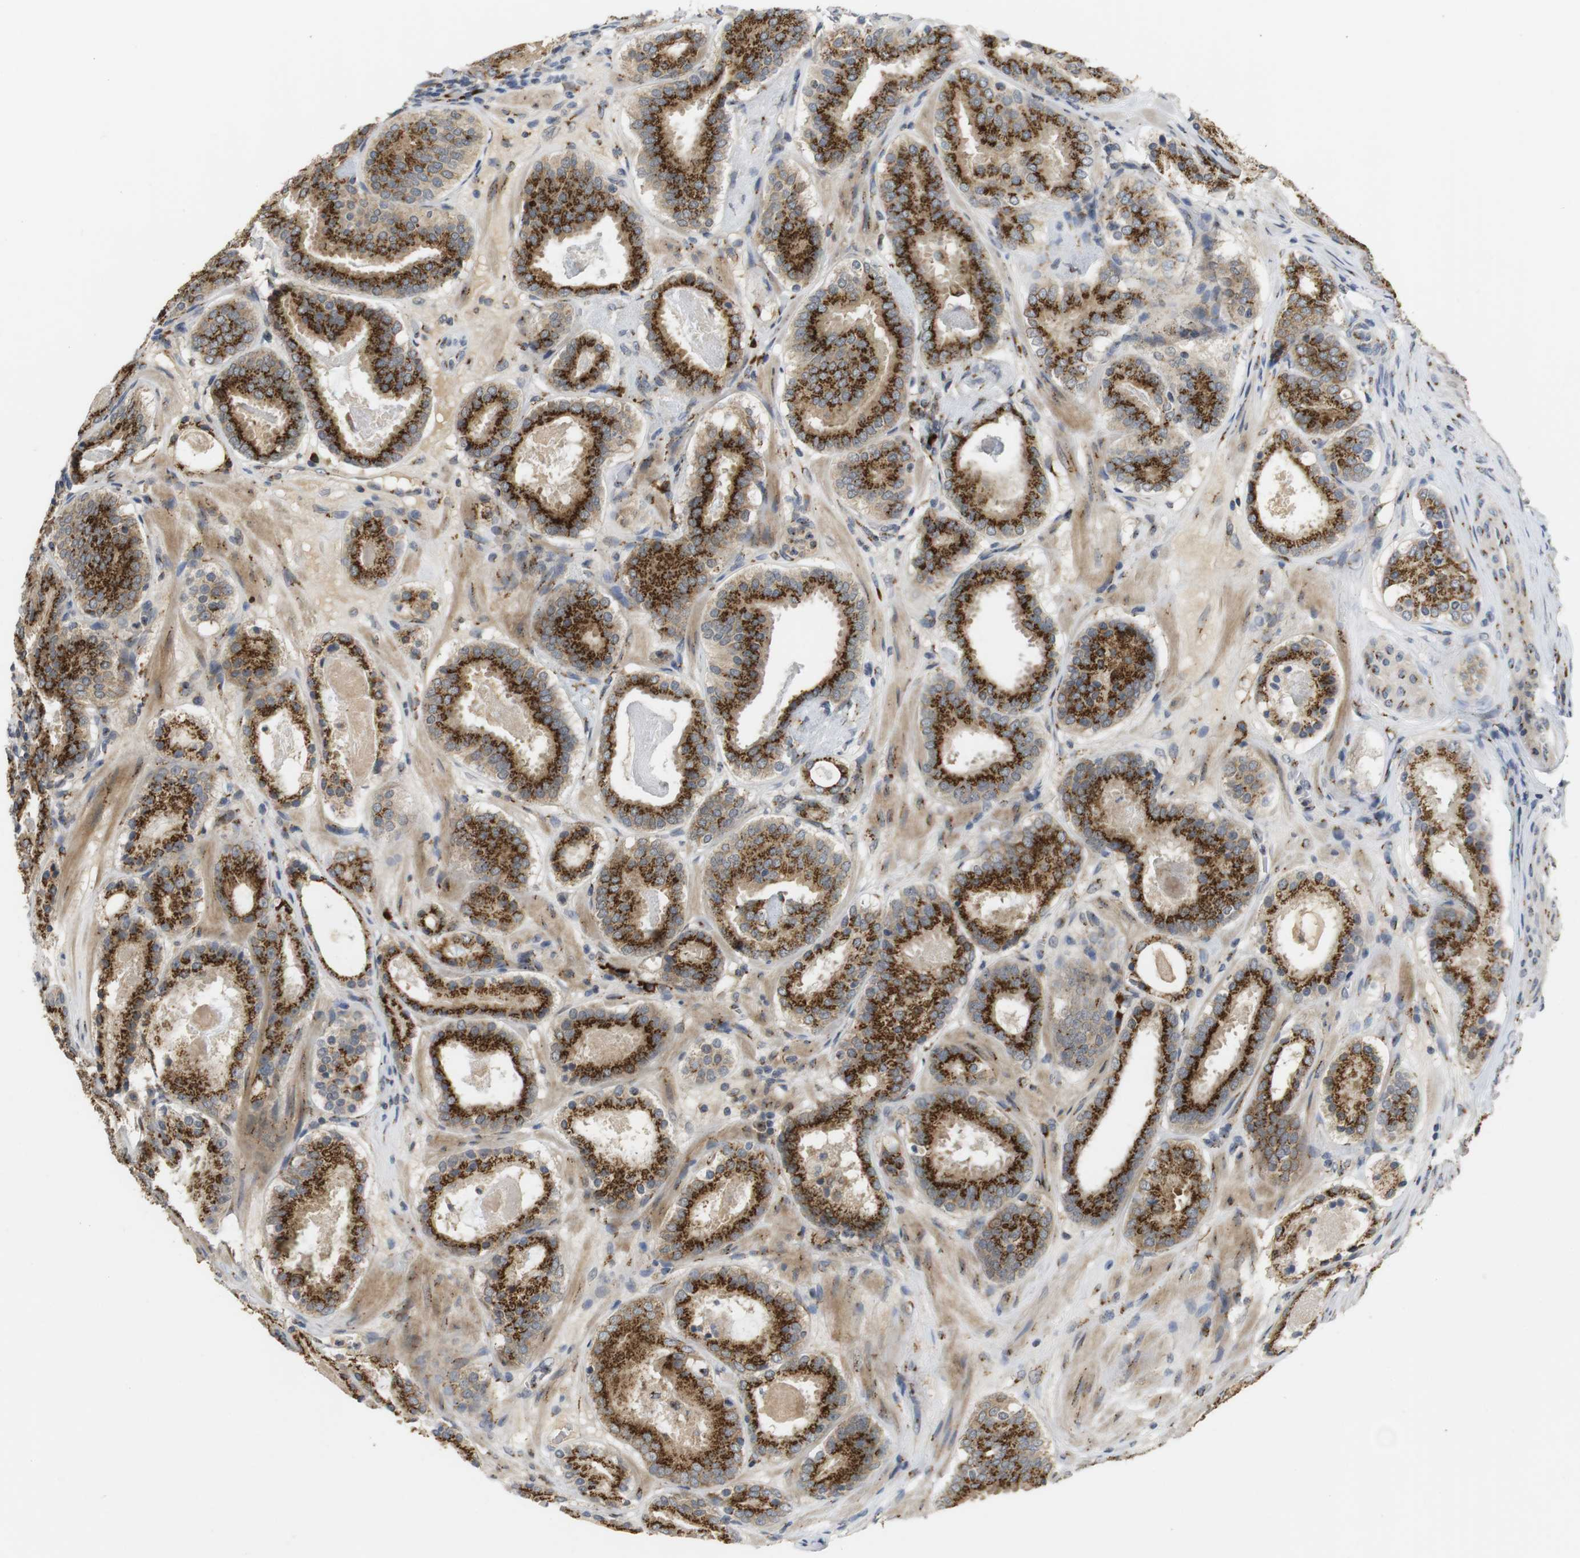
{"staining": {"intensity": "strong", "quantity": ">75%", "location": "cytoplasmic/membranous"}, "tissue": "prostate cancer", "cell_type": "Tumor cells", "image_type": "cancer", "snomed": [{"axis": "morphology", "description": "Adenocarcinoma, Low grade"}, {"axis": "topography", "description": "Prostate"}], "caption": "A high-resolution image shows immunohistochemistry staining of prostate cancer (adenocarcinoma (low-grade)), which displays strong cytoplasmic/membranous expression in about >75% of tumor cells.", "gene": "ZFPL1", "patient": {"sex": "male", "age": 69}}